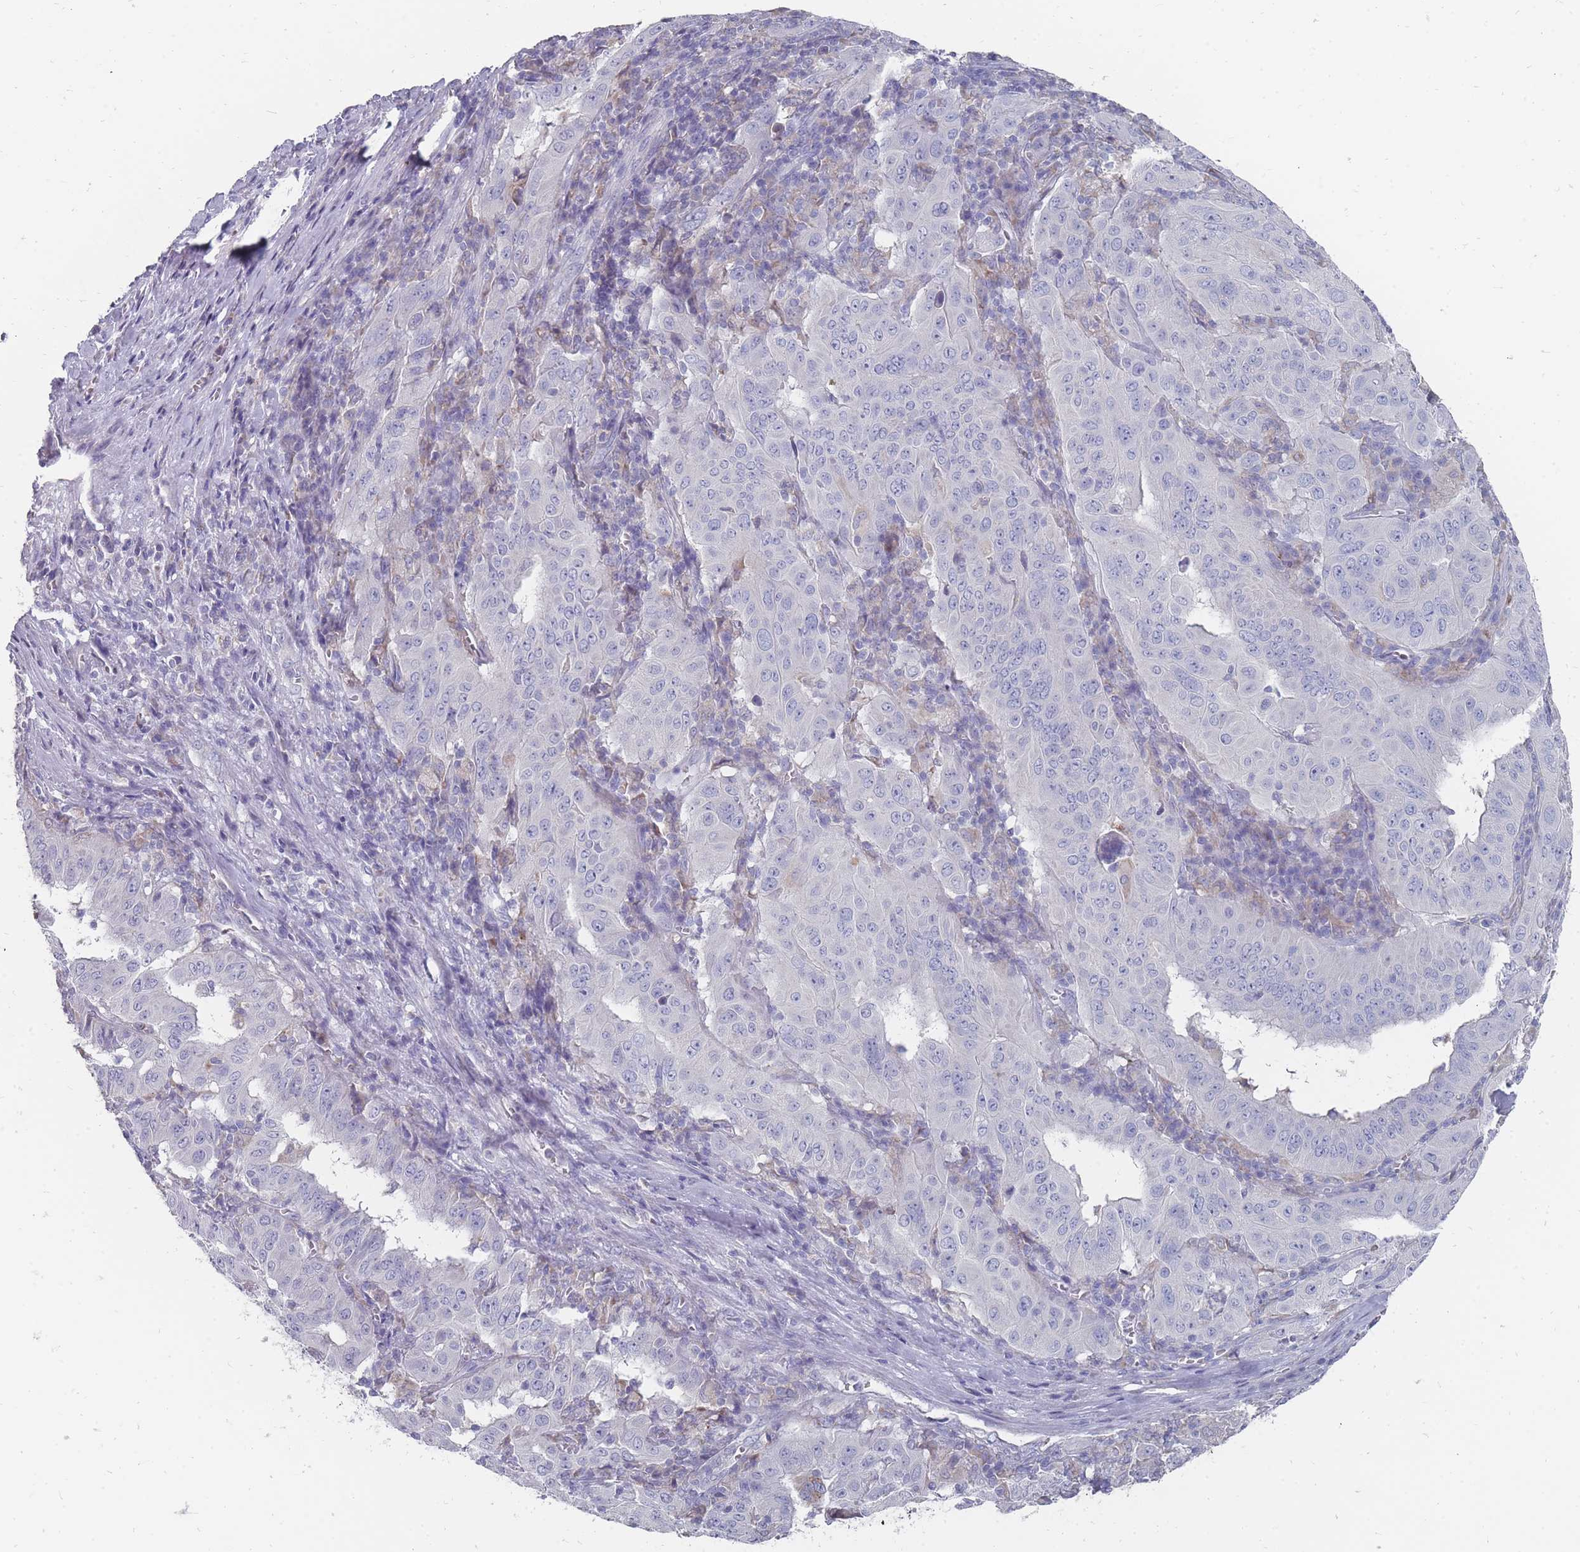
{"staining": {"intensity": "negative", "quantity": "none", "location": "none"}, "tissue": "pancreatic cancer", "cell_type": "Tumor cells", "image_type": "cancer", "snomed": [{"axis": "morphology", "description": "Adenocarcinoma, NOS"}, {"axis": "topography", "description": "Pancreas"}], "caption": "A micrograph of adenocarcinoma (pancreatic) stained for a protein exhibits no brown staining in tumor cells.", "gene": "OTULINL", "patient": {"sex": "male", "age": 63}}